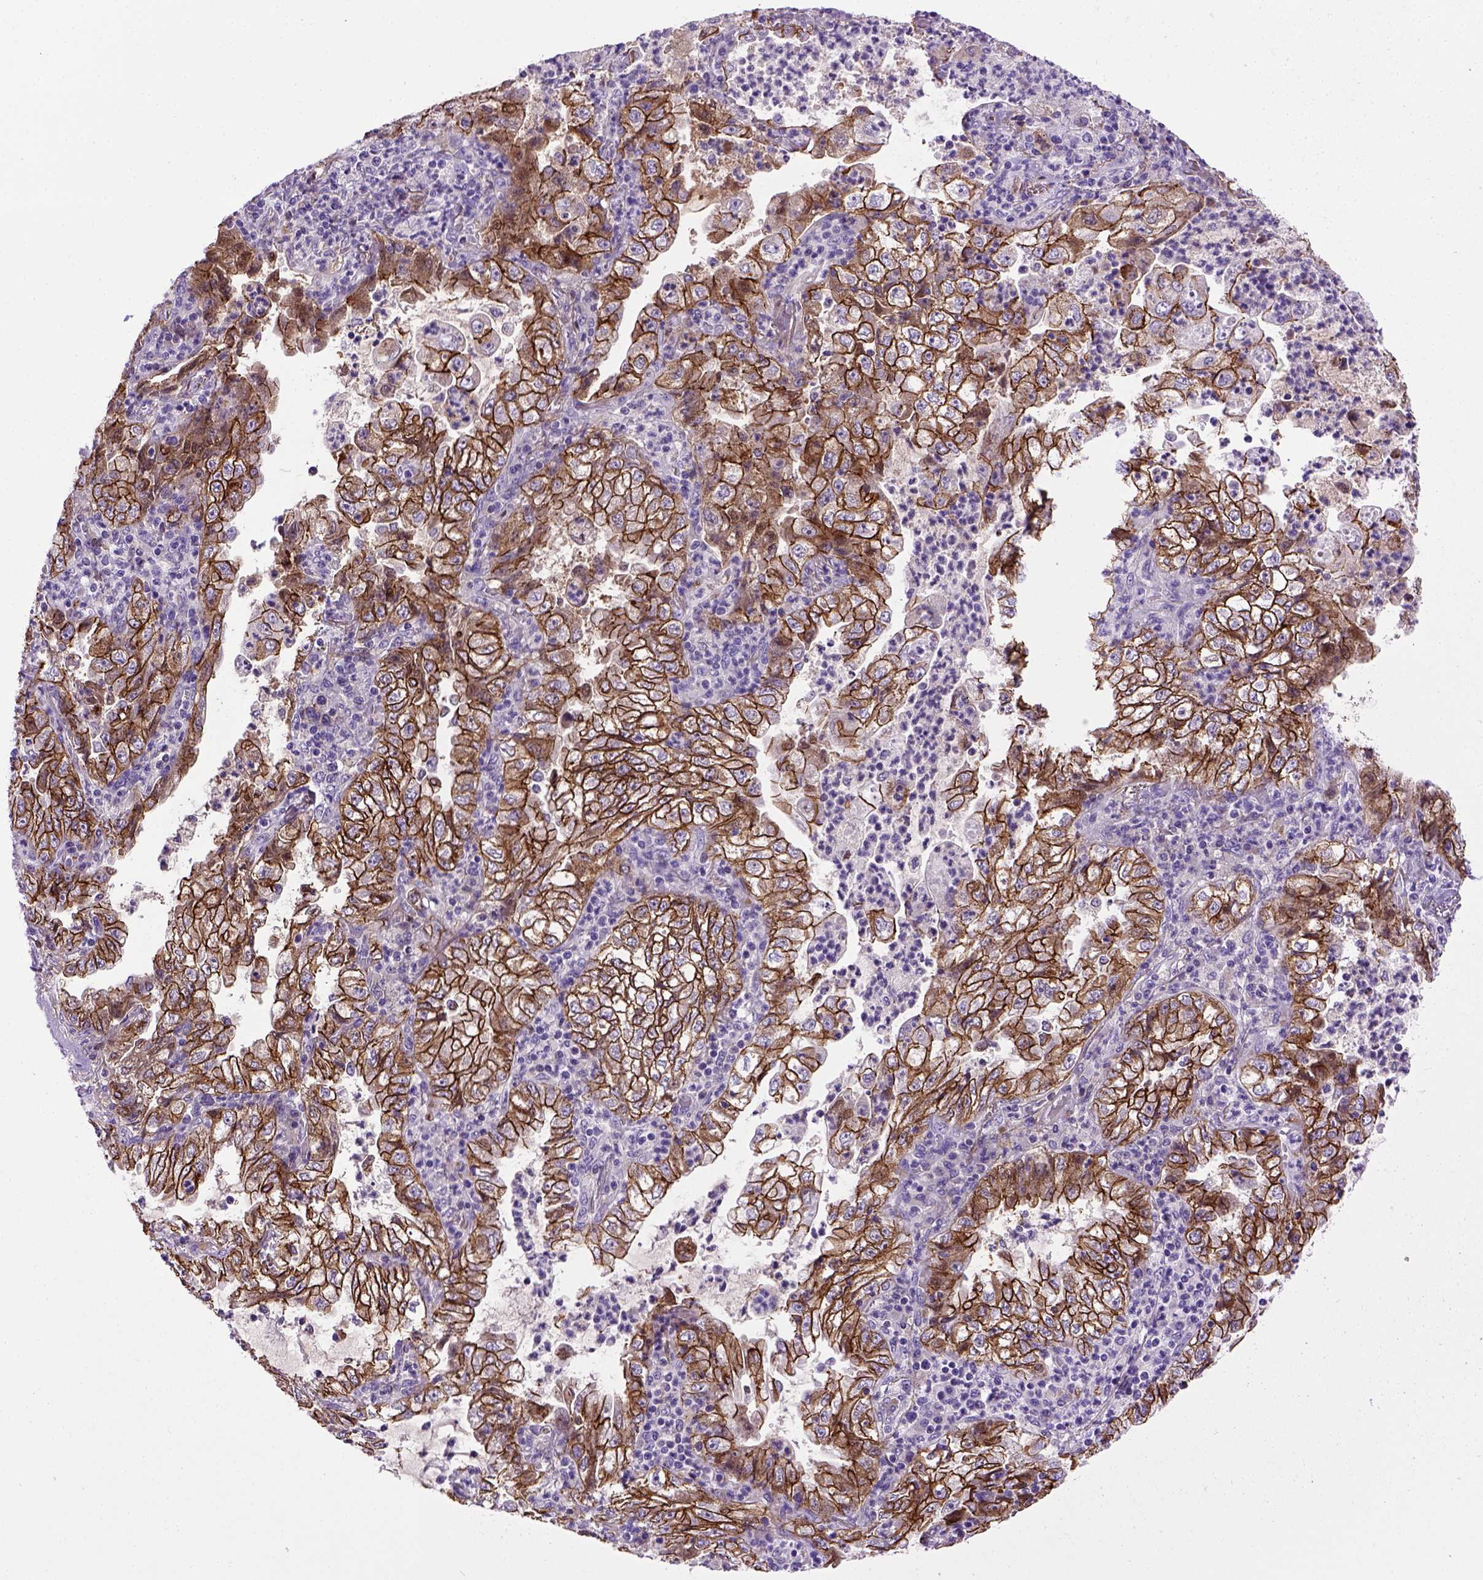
{"staining": {"intensity": "strong", "quantity": ">75%", "location": "cytoplasmic/membranous"}, "tissue": "lung cancer", "cell_type": "Tumor cells", "image_type": "cancer", "snomed": [{"axis": "morphology", "description": "Adenocarcinoma, NOS"}, {"axis": "topography", "description": "Lung"}], "caption": "Lung adenocarcinoma stained with a protein marker exhibits strong staining in tumor cells.", "gene": "CDH1", "patient": {"sex": "female", "age": 73}}